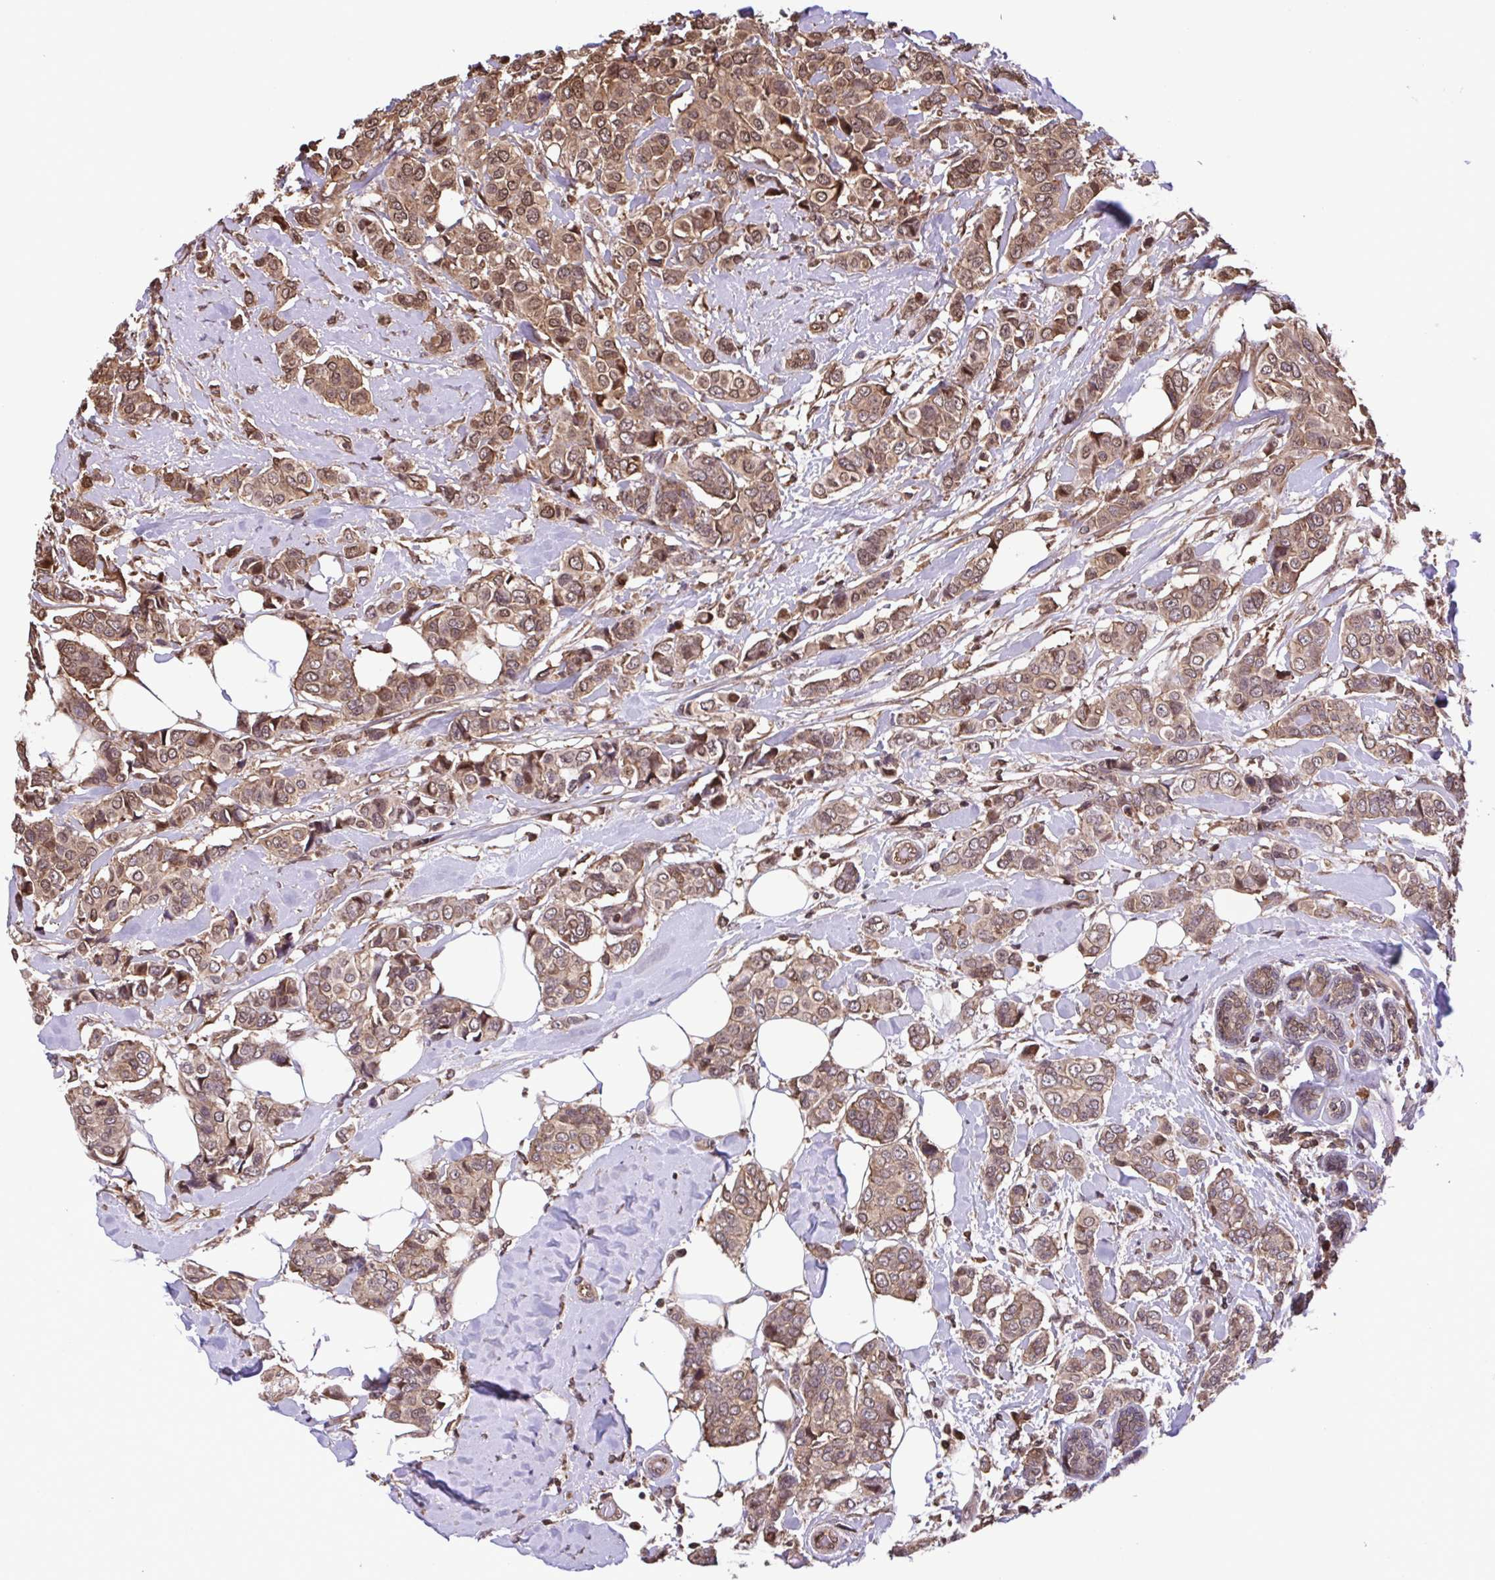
{"staining": {"intensity": "moderate", "quantity": ">75%", "location": "cytoplasmic/membranous,nuclear"}, "tissue": "breast cancer", "cell_type": "Tumor cells", "image_type": "cancer", "snomed": [{"axis": "morphology", "description": "Lobular carcinoma"}, {"axis": "topography", "description": "Breast"}], "caption": "High-power microscopy captured an IHC image of breast cancer, revealing moderate cytoplasmic/membranous and nuclear expression in about >75% of tumor cells.", "gene": "SEC63", "patient": {"sex": "female", "age": 51}}